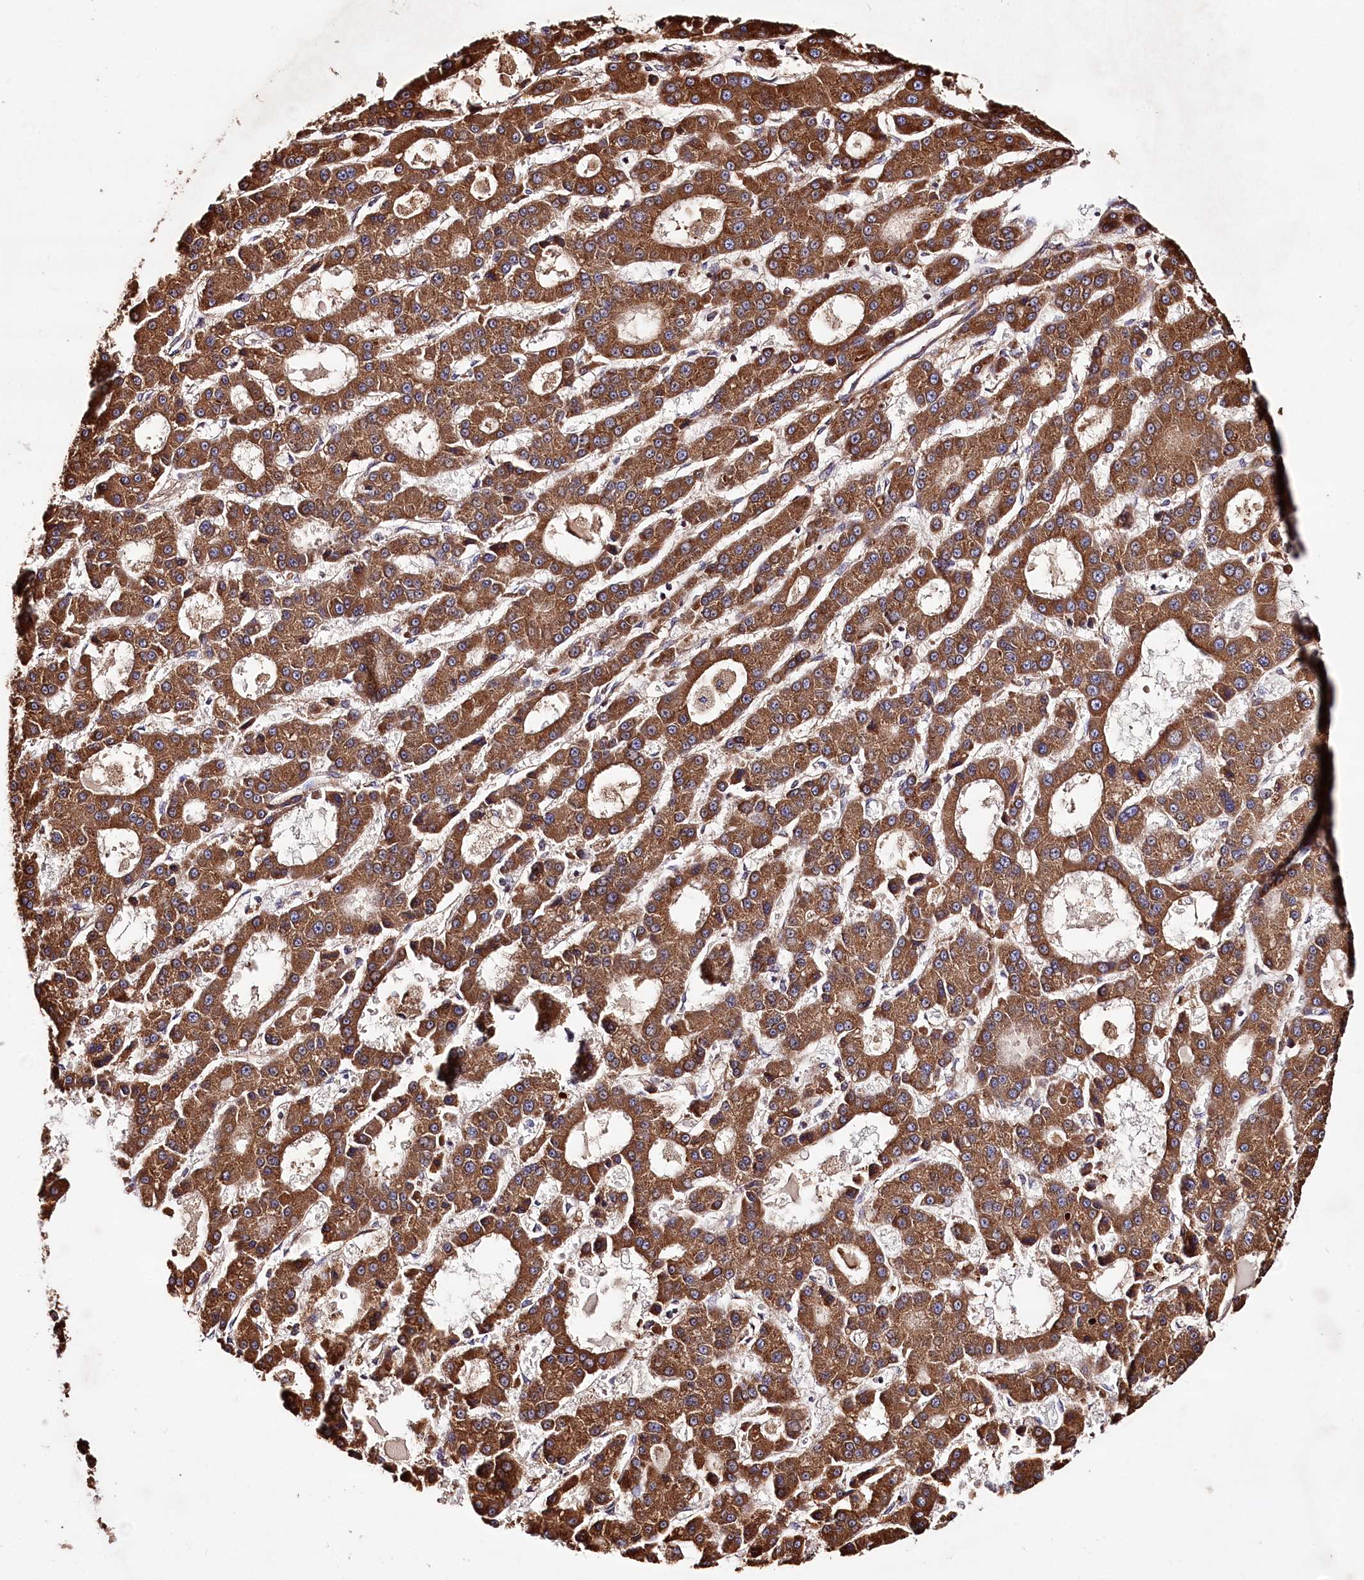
{"staining": {"intensity": "strong", "quantity": ">75%", "location": "cytoplasmic/membranous"}, "tissue": "liver cancer", "cell_type": "Tumor cells", "image_type": "cancer", "snomed": [{"axis": "morphology", "description": "Carcinoma, Hepatocellular, NOS"}, {"axis": "topography", "description": "Liver"}], "caption": "Liver cancer stained with immunohistochemistry shows strong cytoplasmic/membranous staining in approximately >75% of tumor cells.", "gene": "WWC1", "patient": {"sex": "male", "age": 70}}